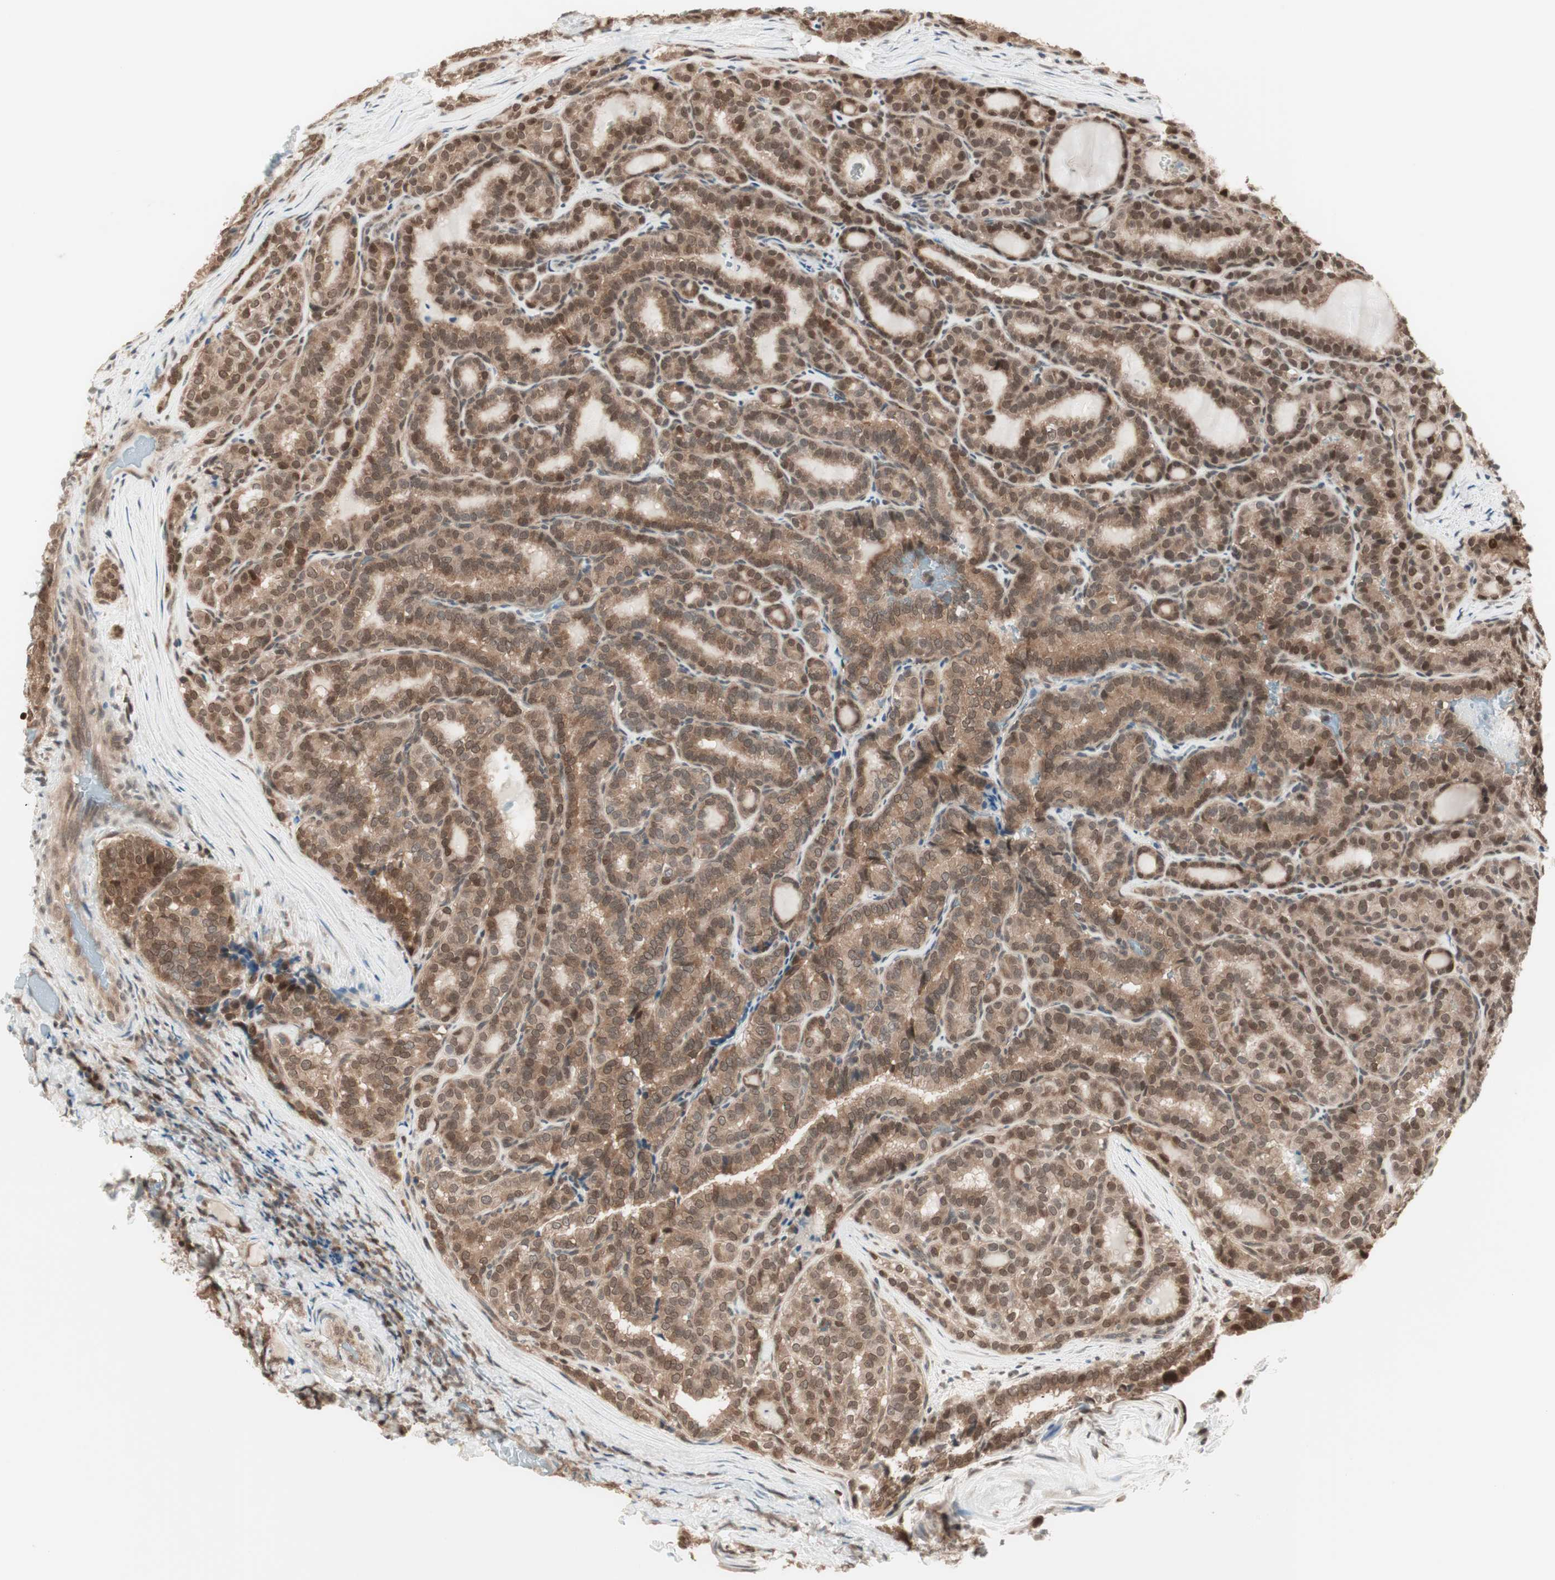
{"staining": {"intensity": "moderate", "quantity": ">75%", "location": "cytoplasmic/membranous,nuclear"}, "tissue": "thyroid cancer", "cell_type": "Tumor cells", "image_type": "cancer", "snomed": [{"axis": "morphology", "description": "Normal tissue, NOS"}, {"axis": "morphology", "description": "Papillary adenocarcinoma, NOS"}, {"axis": "topography", "description": "Thyroid gland"}], "caption": "Papillary adenocarcinoma (thyroid) stained with DAB (3,3'-diaminobenzidine) IHC demonstrates medium levels of moderate cytoplasmic/membranous and nuclear positivity in about >75% of tumor cells.", "gene": "UBE2I", "patient": {"sex": "female", "age": 30}}